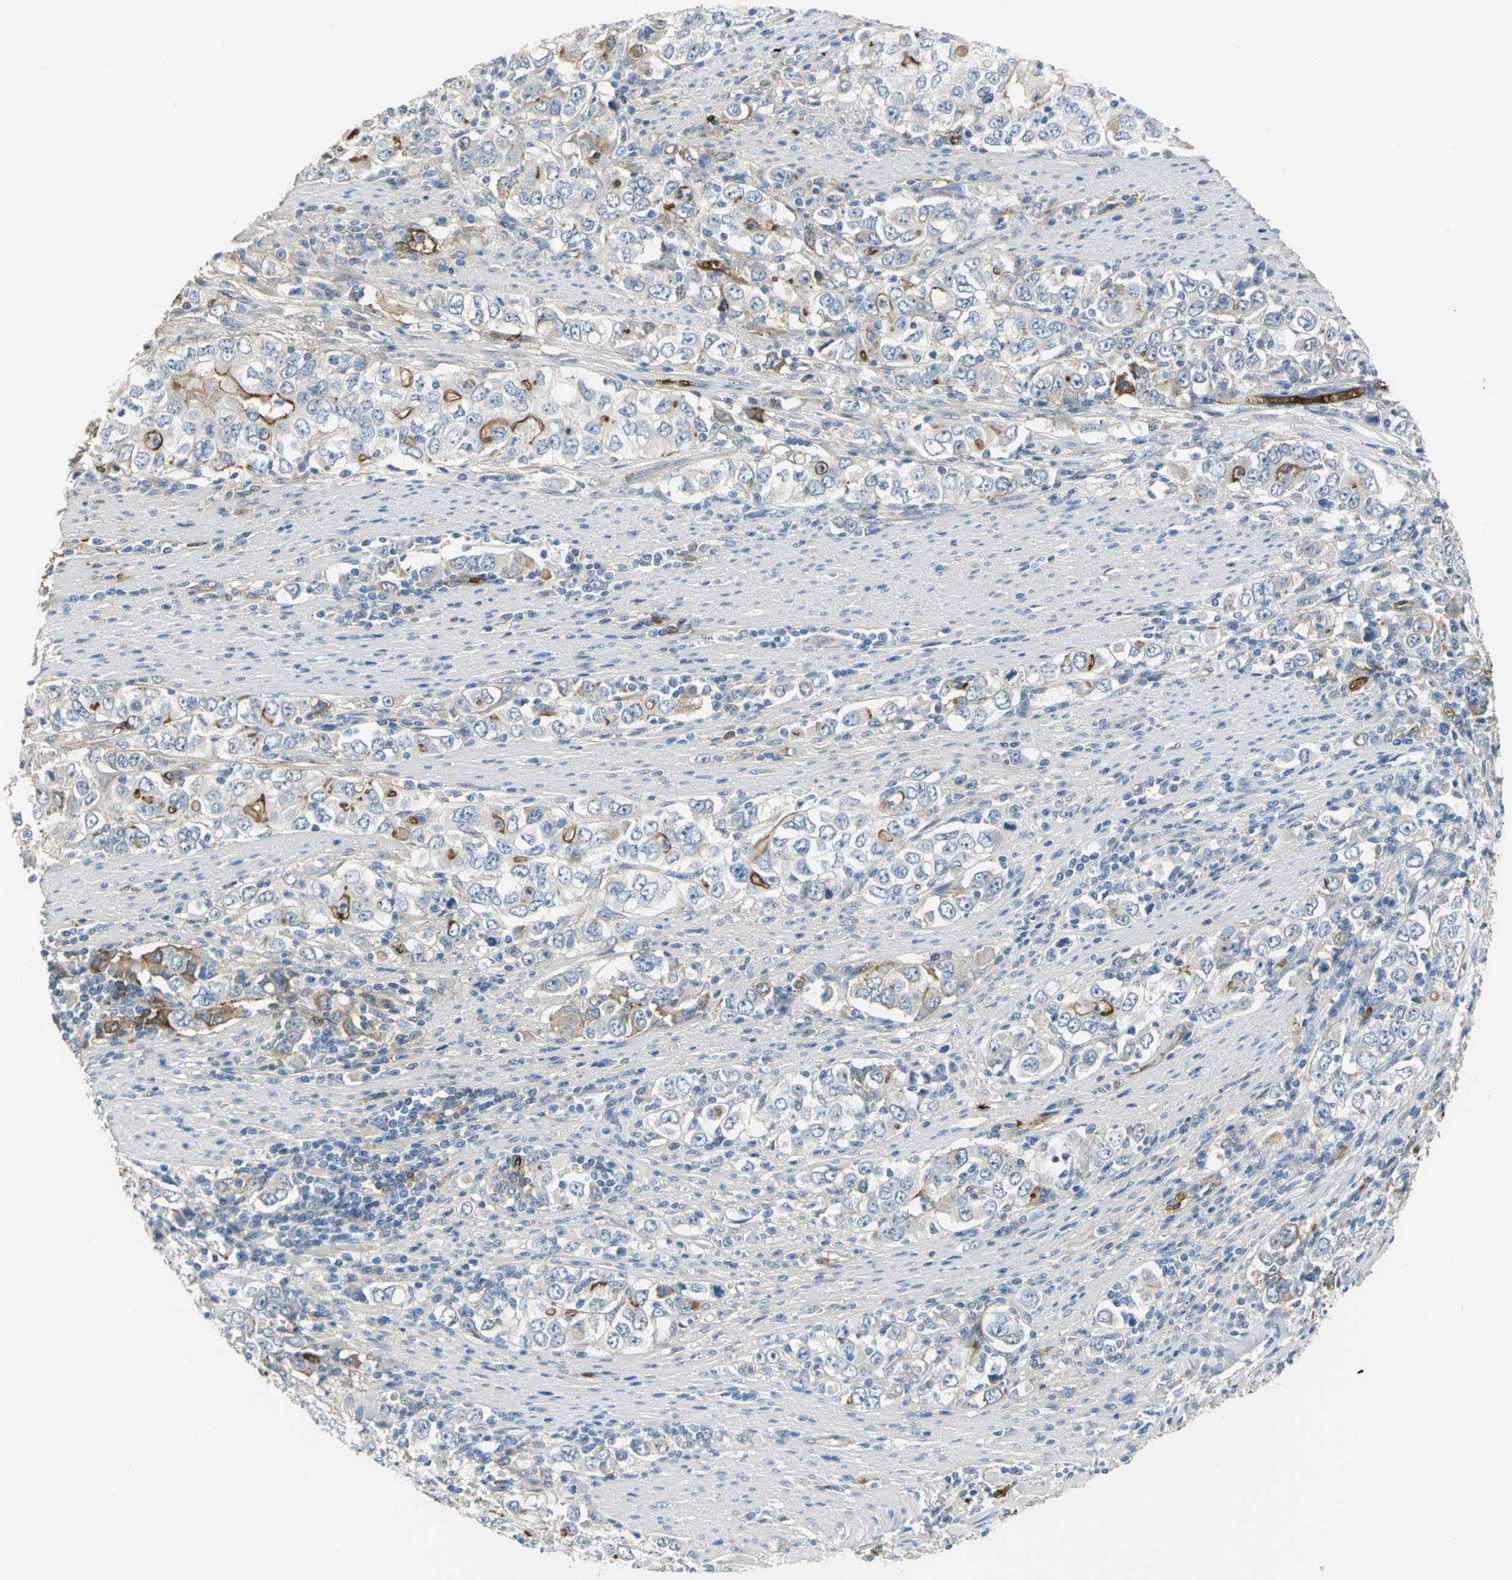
{"staining": {"intensity": "moderate", "quantity": ">75%", "location": "cytoplasmic/membranous"}, "tissue": "stomach cancer", "cell_type": "Tumor cells", "image_type": "cancer", "snomed": [{"axis": "morphology", "description": "Adenocarcinoma, NOS"}, {"axis": "topography", "description": "Stomach, lower"}], "caption": "This image reveals immunohistochemistry (IHC) staining of human stomach cancer, with medium moderate cytoplasmic/membranous staining in approximately >75% of tumor cells.", "gene": "TREM1", "patient": {"sex": "female", "age": 72}}